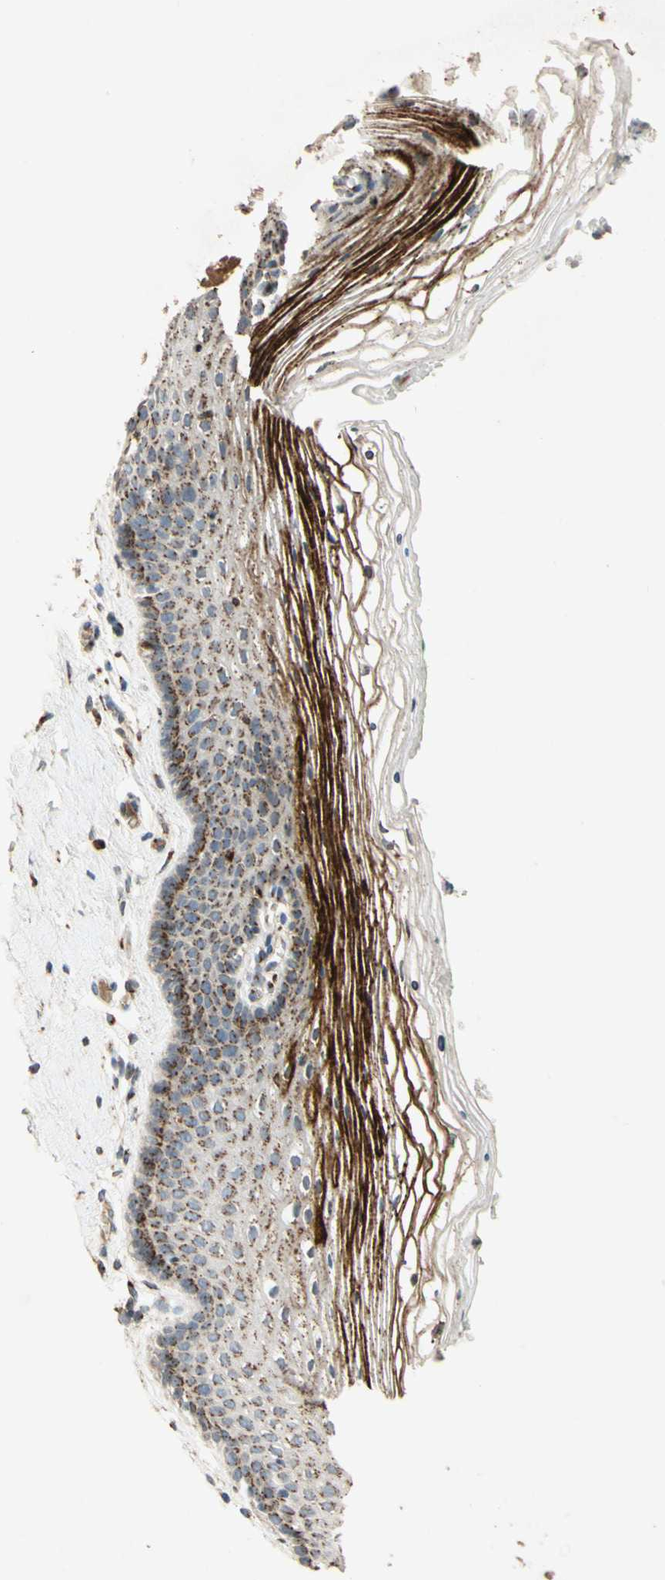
{"staining": {"intensity": "strong", "quantity": "25%-75%", "location": "cytoplasmic/membranous"}, "tissue": "vagina", "cell_type": "Squamous epithelial cells", "image_type": "normal", "snomed": [{"axis": "morphology", "description": "Normal tissue, NOS"}, {"axis": "topography", "description": "Vagina"}], "caption": "A histopathology image of human vagina stained for a protein shows strong cytoplasmic/membranous brown staining in squamous epithelial cells.", "gene": "PTPRU", "patient": {"sex": "female", "age": 32}}